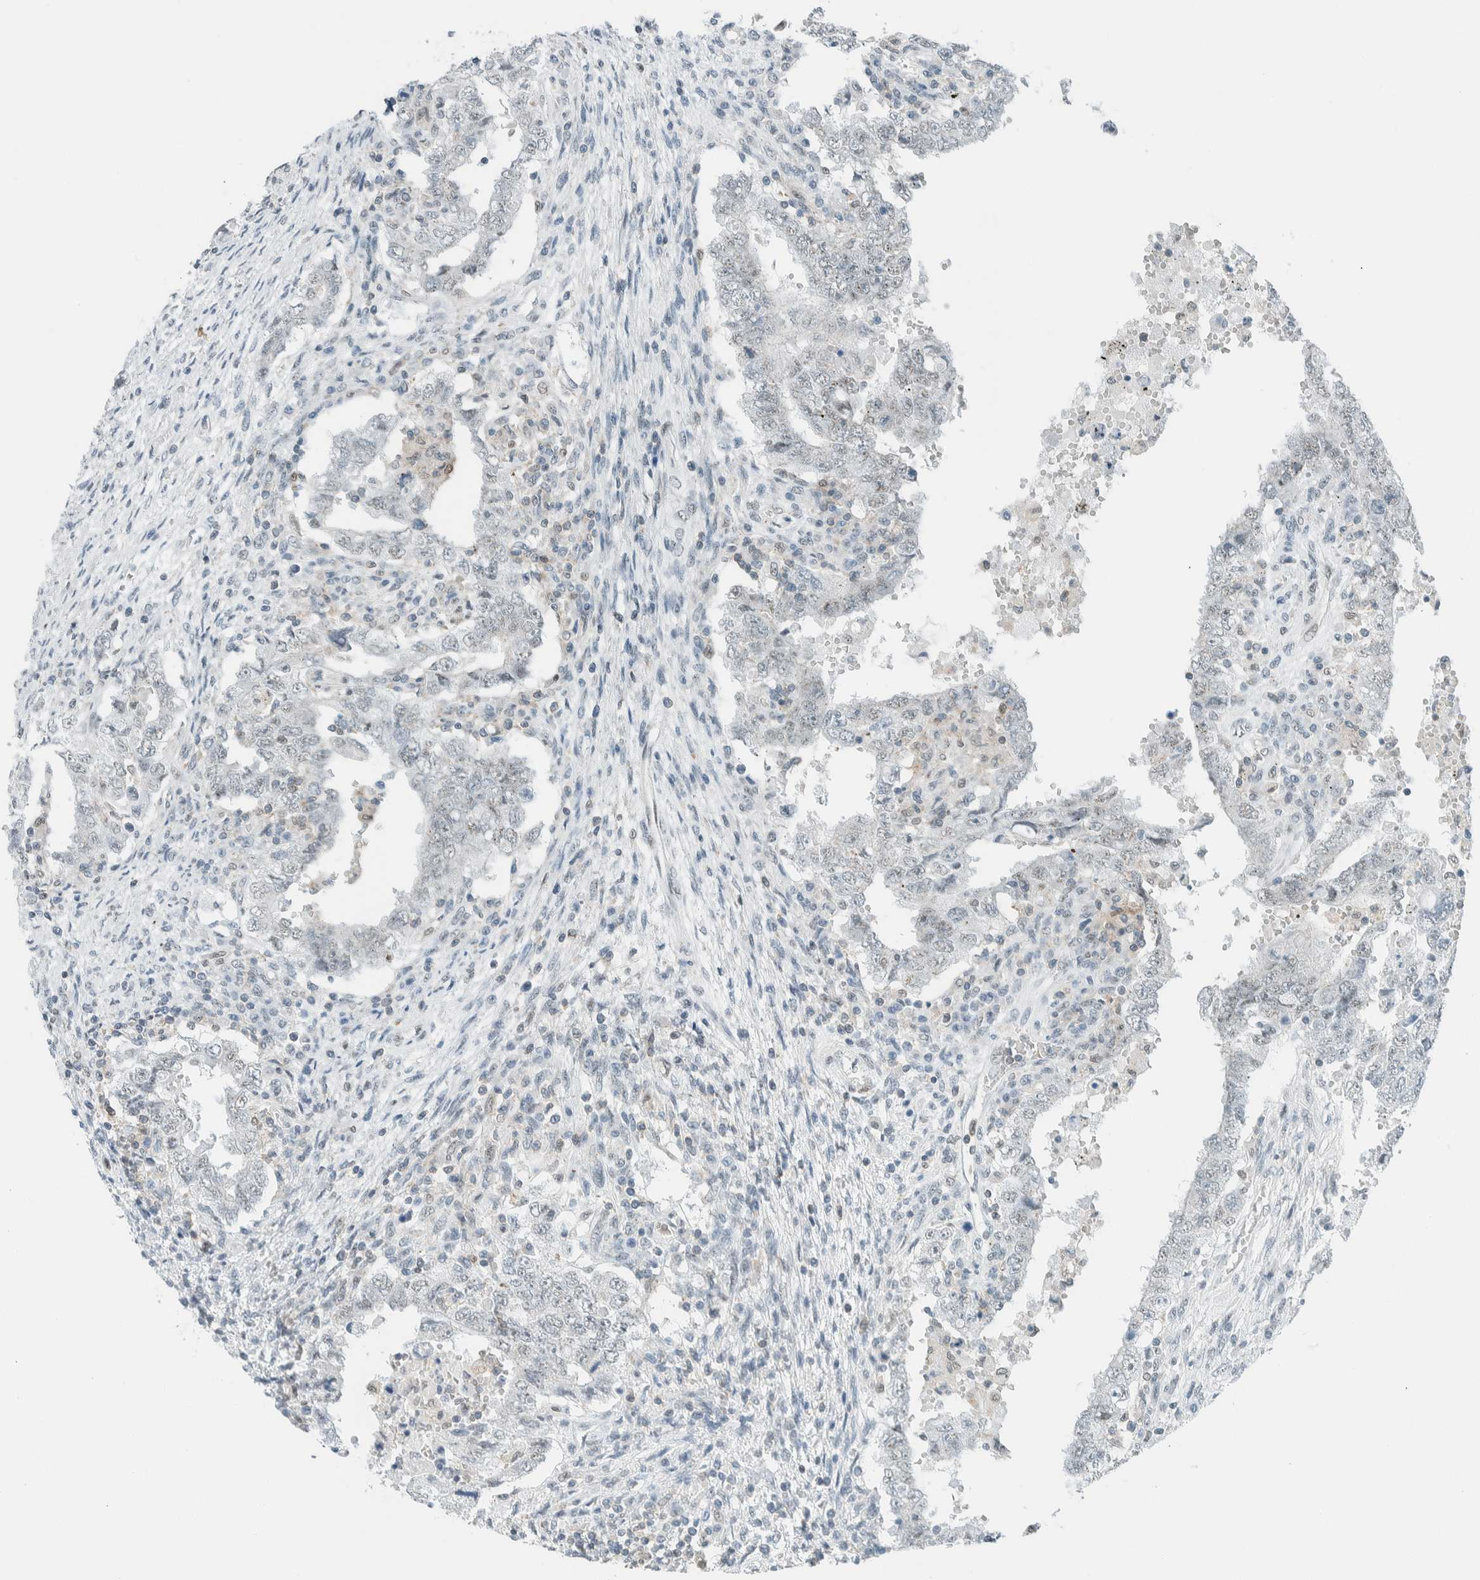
{"staining": {"intensity": "negative", "quantity": "none", "location": "none"}, "tissue": "testis cancer", "cell_type": "Tumor cells", "image_type": "cancer", "snomed": [{"axis": "morphology", "description": "Carcinoma, Embryonal, NOS"}, {"axis": "topography", "description": "Testis"}], "caption": "The micrograph demonstrates no staining of tumor cells in testis cancer.", "gene": "CYSRT1", "patient": {"sex": "male", "age": 26}}